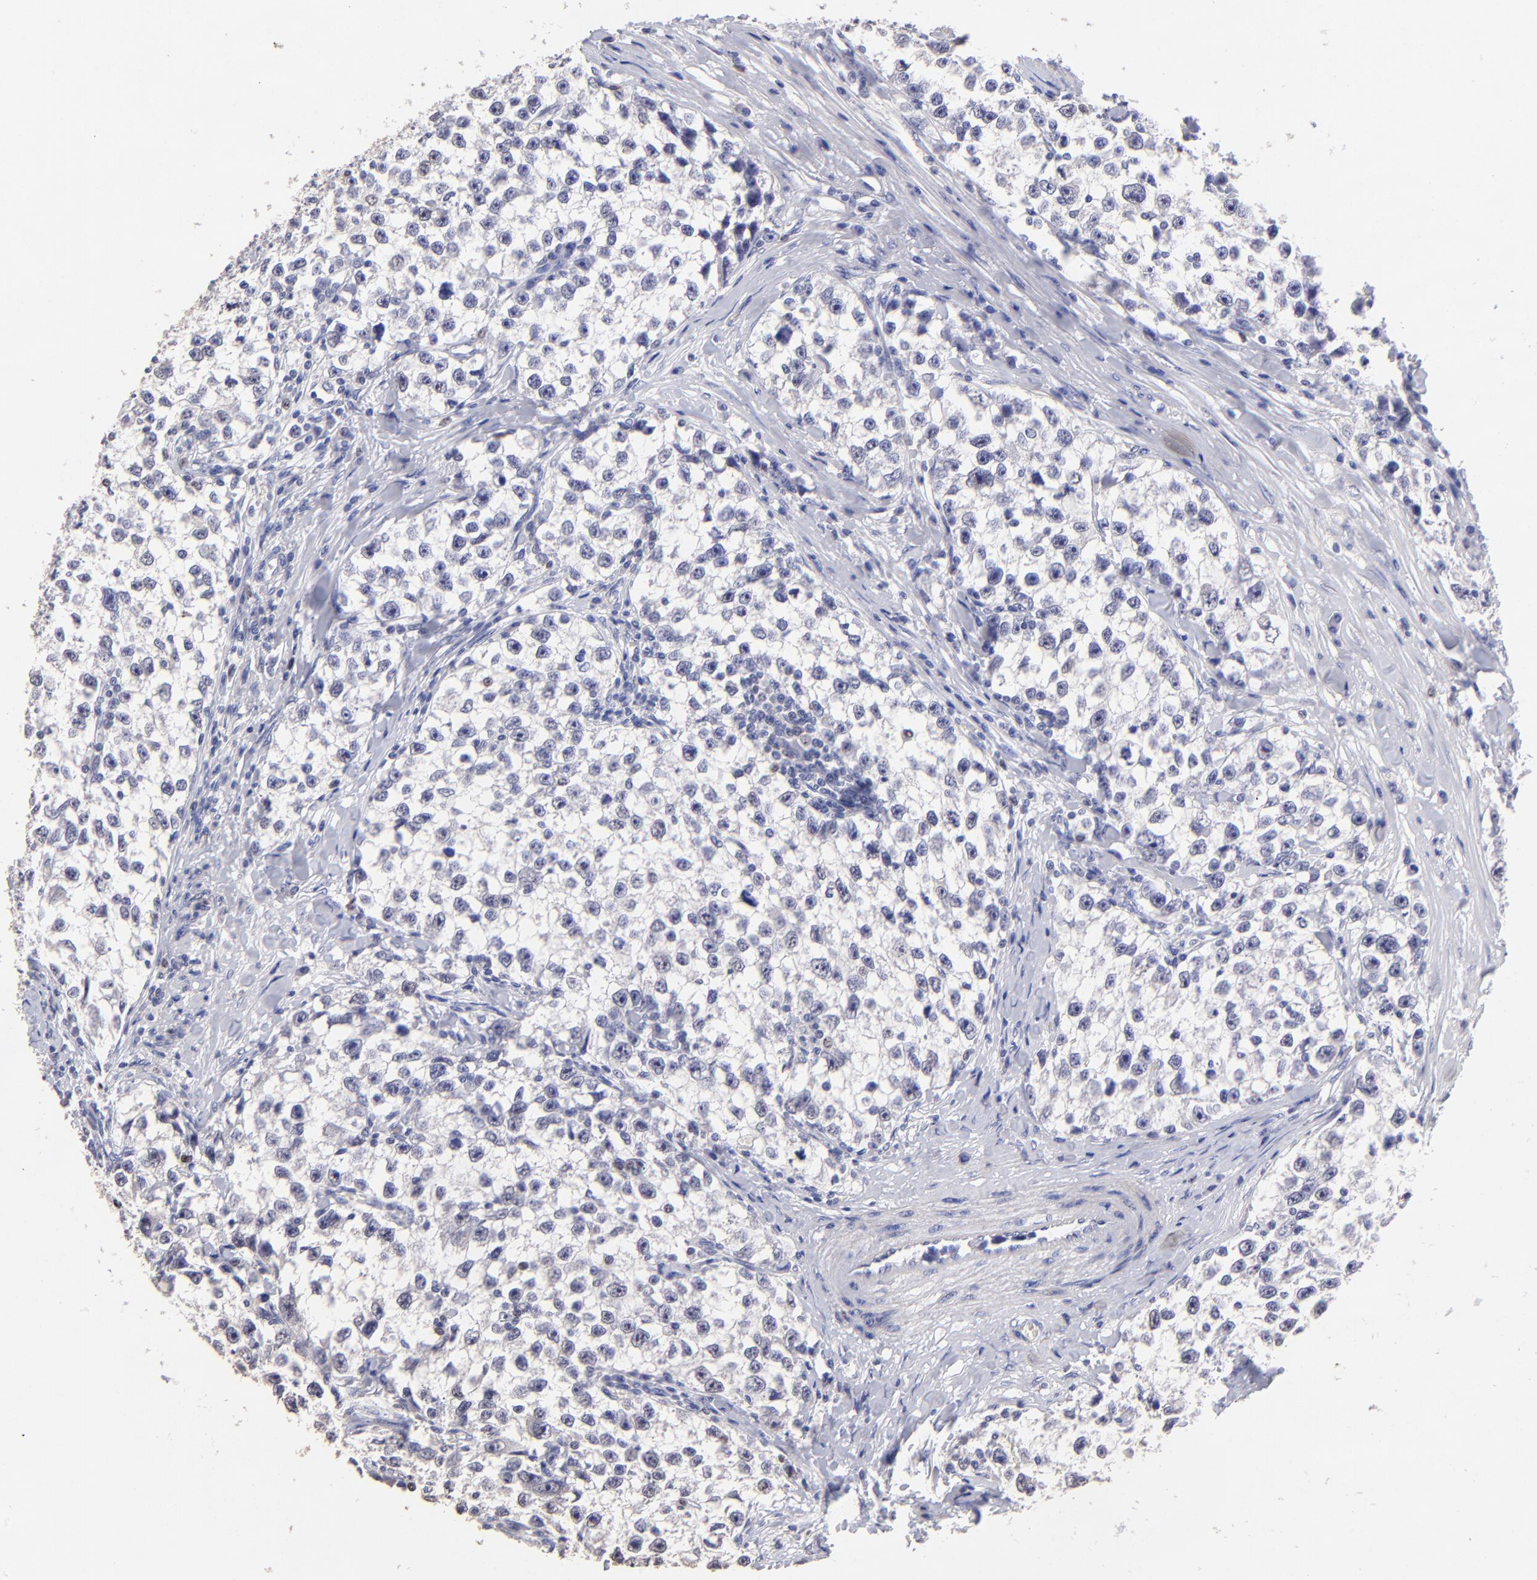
{"staining": {"intensity": "negative", "quantity": "none", "location": "none"}, "tissue": "testis cancer", "cell_type": "Tumor cells", "image_type": "cancer", "snomed": [{"axis": "morphology", "description": "Seminoma, NOS"}, {"axis": "morphology", "description": "Carcinoma, Embryonal, NOS"}, {"axis": "topography", "description": "Testis"}], "caption": "IHC histopathology image of human testis cancer stained for a protein (brown), which demonstrates no positivity in tumor cells.", "gene": "DNMT1", "patient": {"sex": "male", "age": 30}}